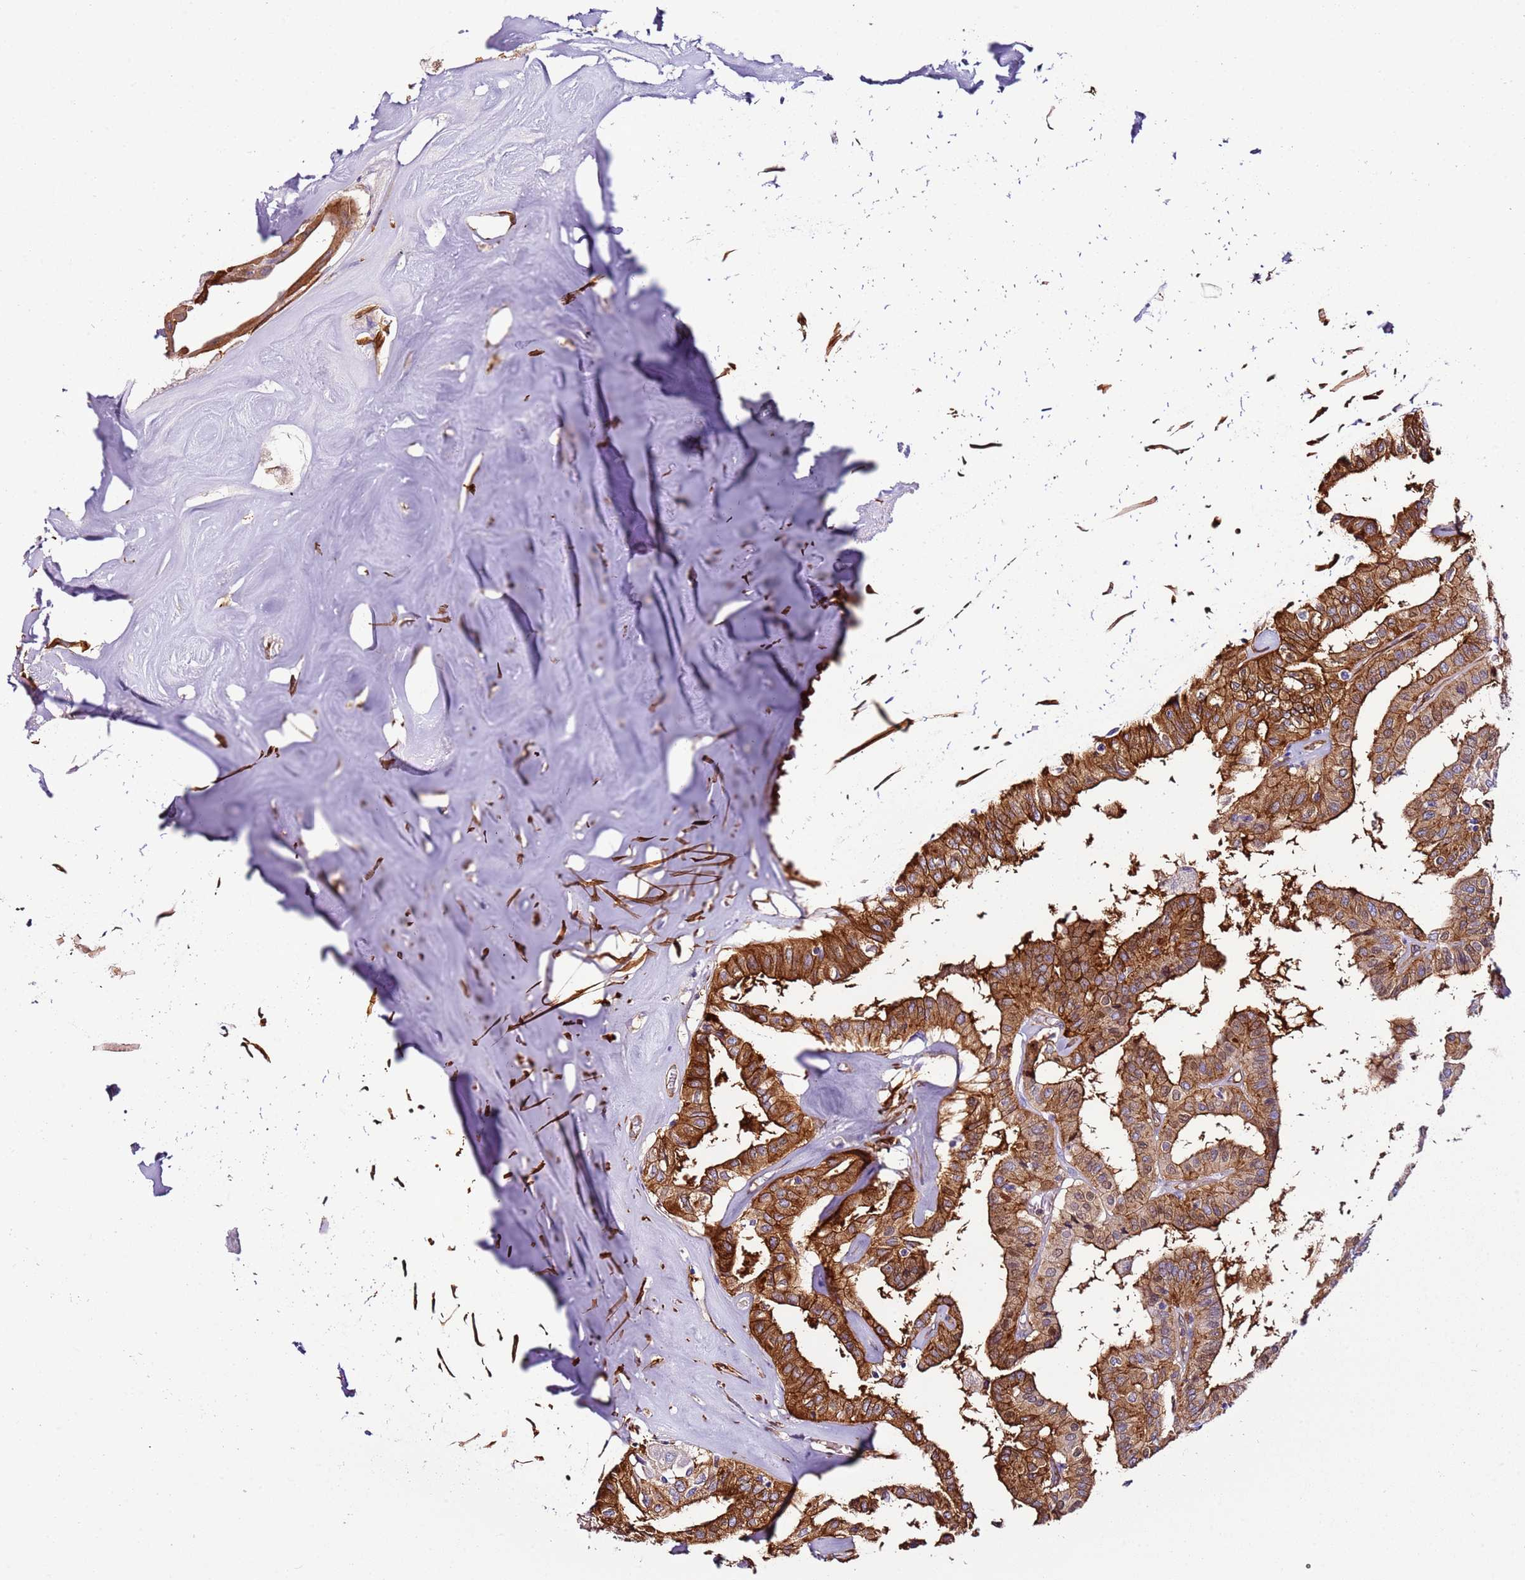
{"staining": {"intensity": "strong", "quantity": ">75%", "location": "cytoplasmic/membranous,nuclear"}, "tissue": "thyroid cancer", "cell_type": "Tumor cells", "image_type": "cancer", "snomed": [{"axis": "morphology", "description": "Papillary adenocarcinoma, NOS"}, {"axis": "topography", "description": "Thyroid gland"}], "caption": "Immunohistochemistry (DAB (3,3'-diaminobenzidine)) staining of thyroid cancer (papillary adenocarcinoma) reveals strong cytoplasmic/membranous and nuclear protein staining in about >75% of tumor cells. The staining was performed using DAB to visualize the protein expression in brown, while the nuclei were stained in blue with hematoxylin (Magnification: 20x).", "gene": "FAM174C", "patient": {"sex": "female", "age": 59}}